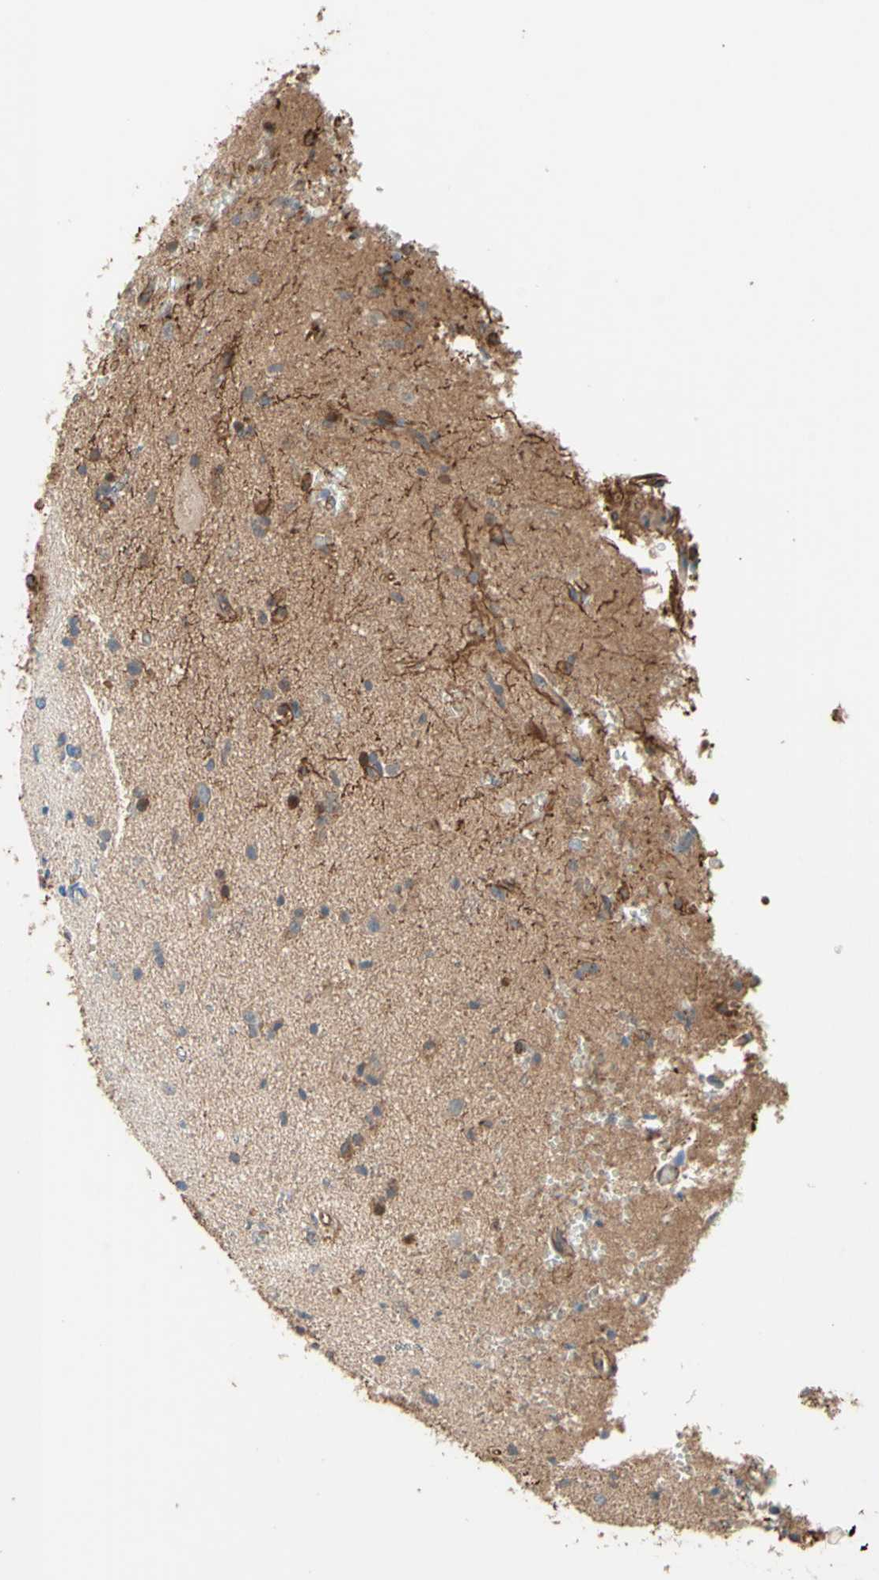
{"staining": {"intensity": "weak", "quantity": ">75%", "location": "cytoplasmic/membranous"}, "tissue": "glioma", "cell_type": "Tumor cells", "image_type": "cancer", "snomed": [{"axis": "morphology", "description": "Glioma, malignant, High grade"}, {"axis": "topography", "description": "Brain"}], "caption": "High-grade glioma (malignant) was stained to show a protein in brown. There is low levels of weak cytoplasmic/membranous positivity in about >75% of tumor cells.", "gene": "TRAF2", "patient": {"sex": "male", "age": 47}}